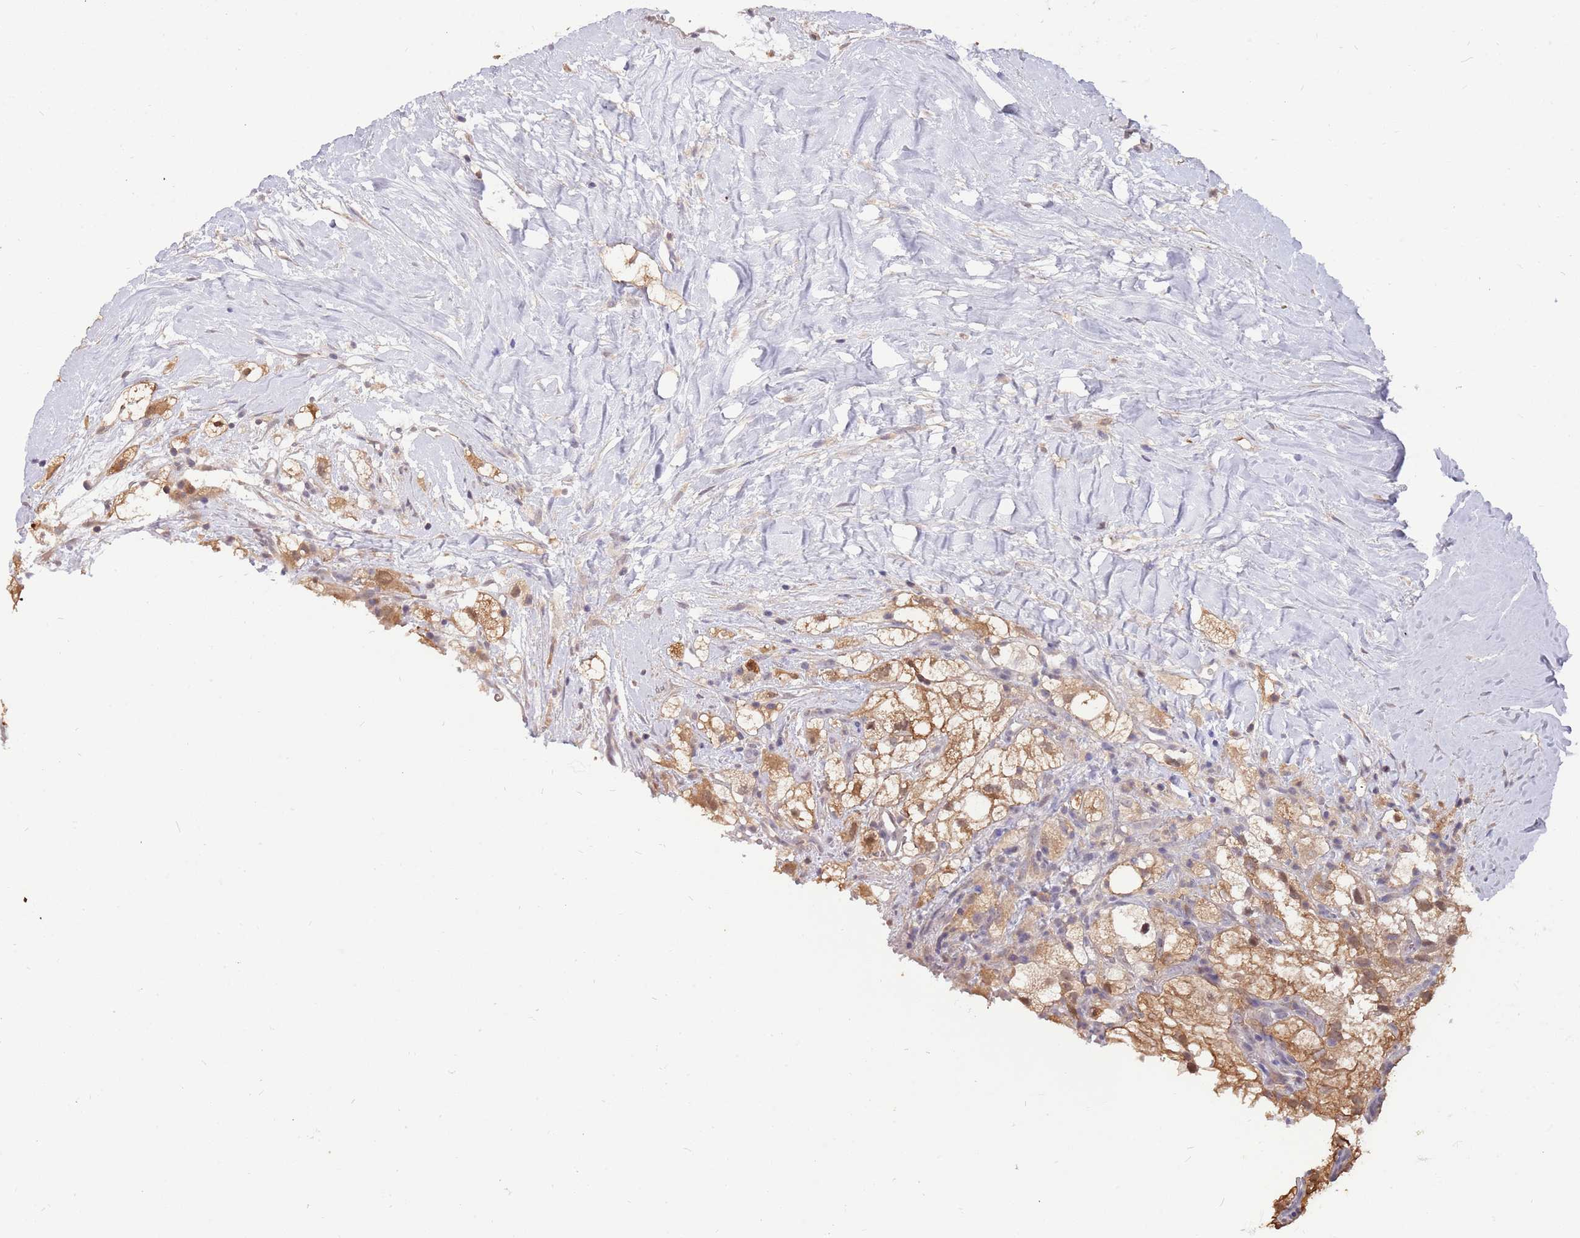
{"staining": {"intensity": "moderate", "quantity": ">75%", "location": "cytoplasmic/membranous,nuclear"}, "tissue": "renal cancer", "cell_type": "Tumor cells", "image_type": "cancer", "snomed": [{"axis": "morphology", "description": "Adenocarcinoma, NOS"}, {"axis": "topography", "description": "Kidney"}], "caption": "About >75% of tumor cells in renal cancer show moderate cytoplasmic/membranous and nuclear protein expression as visualized by brown immunohistochemical staining.", "gene": "AP5S1", "patient": {"sex": "male", "age": 59}}